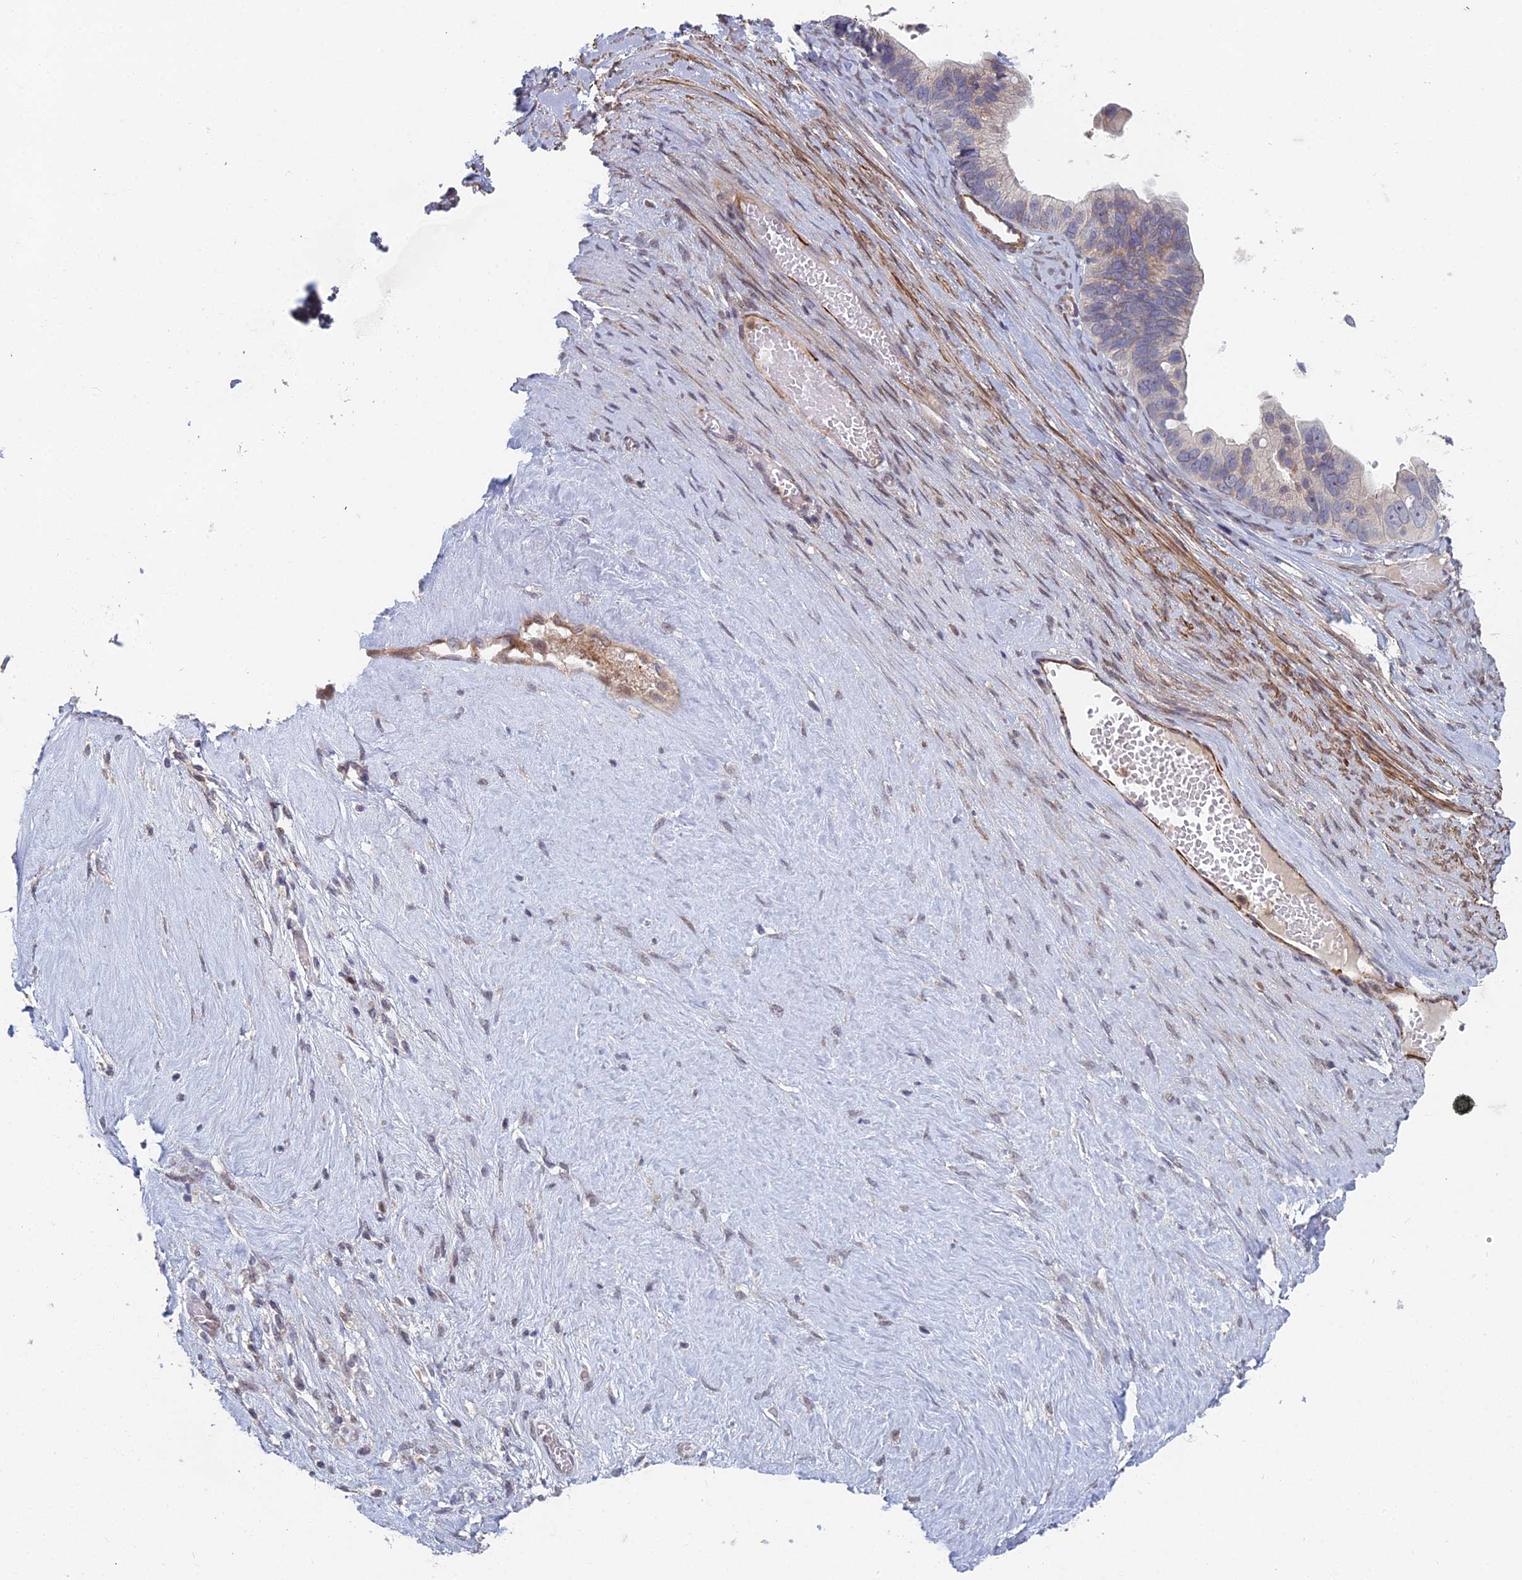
{"staining": {"intensity": "weak", "quantity": "25%-75%", "location": "cytoplasmic/membranous"}, "tissue": "ovarian cancer", "cell_type": "Tumor cells", "image_type": "cancer", "snomed": [{"axis": "morphology", "description": "Cystadenocarcinoma, serous, NOS"}, {"axis": "topography", "description": "Ovary"}], "caption": "DAB immunohistochemical staining of human ovarian cancer (serous cystadenocarcinoma) exhibits weak cytoplasmic/membranous protein staining in approximately 25%-75% of tumor cells.", "gene": "ZNF626", "patient": {"sex": "female", "age": 56}}